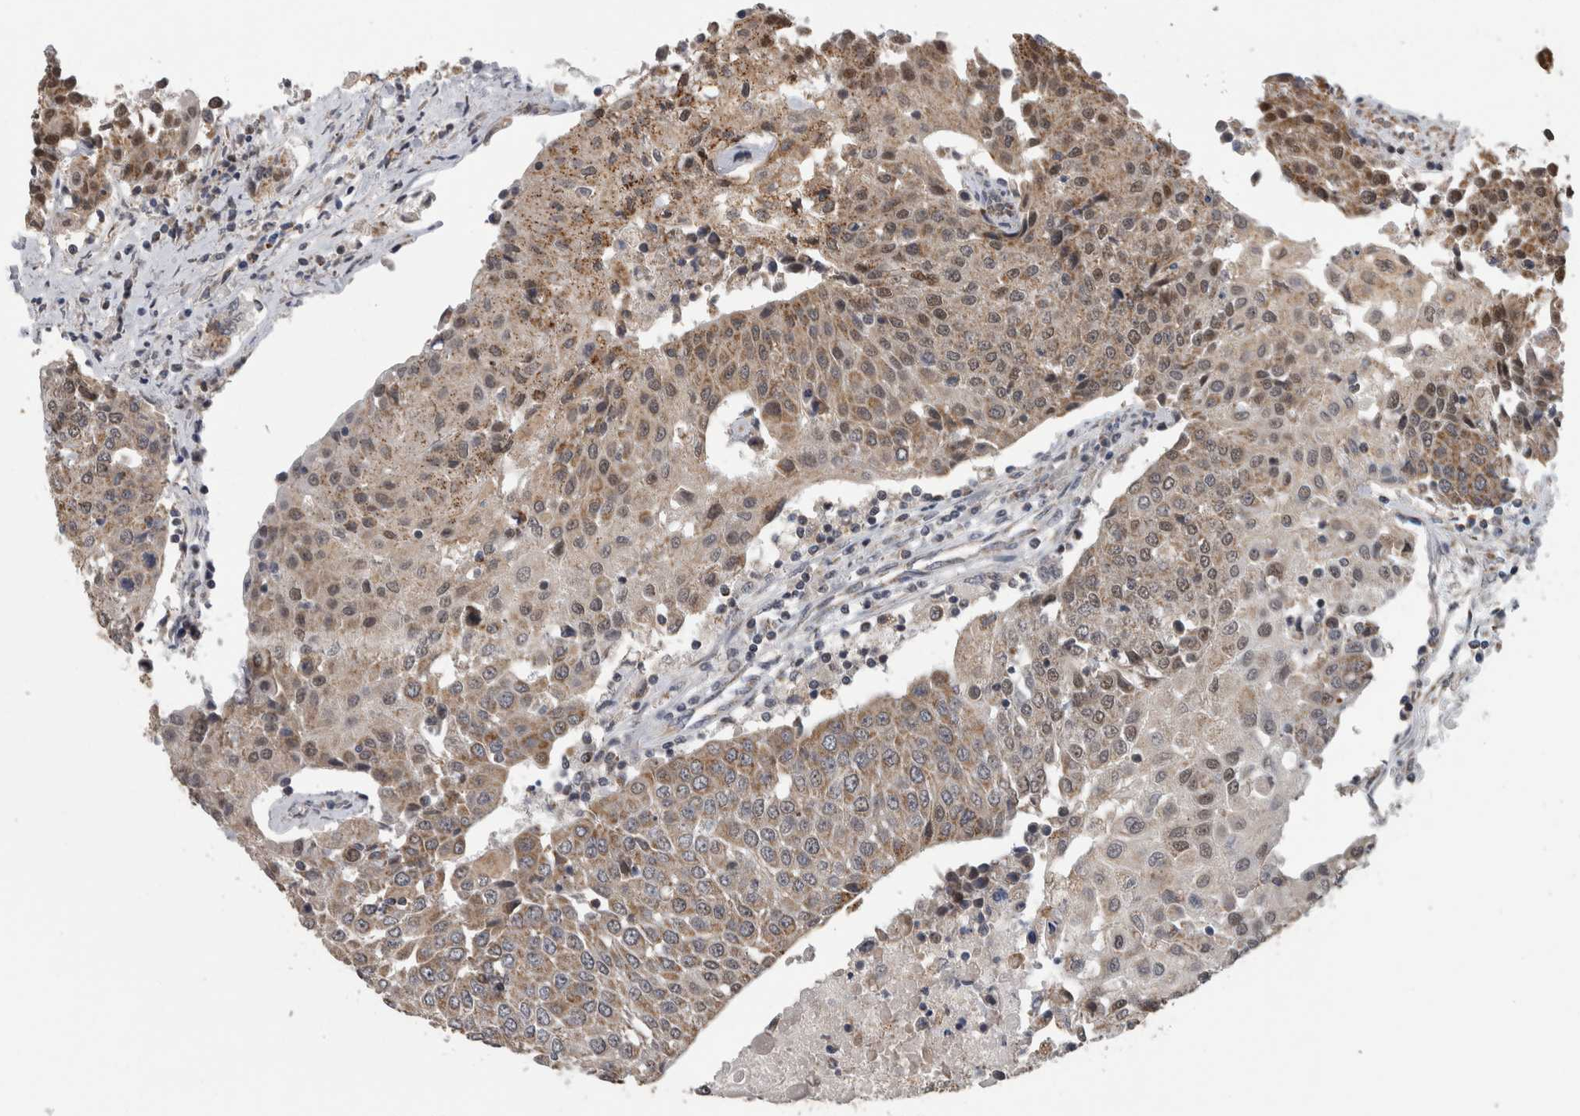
{"staining": {"intensity": "moderate", "quantity": "<25%", "location": "cytoplasmic/membranous"}, "tissue": "urothelial cancer", "cell_type": "Tumor cells", "image_type": "cancer", "snomed": [{"axis": "morphology", "description": "Urothelial carcinoma, High grade"}, {"axis": "topography", "description": "Urinary bladder"}], "caption": "Immunohistochemistry photomicrograph of neoplastic tissue: urothelial cancer stained using immunohistochemistry reveals low levels of moderate protein expression localized specifically in the cytoplasmic/membranous of tumor cells, appearing as a cytoplasmic/membranous brown color.", "gene": "OR2K2", "patient": {"sex": "female", "age": 85}}